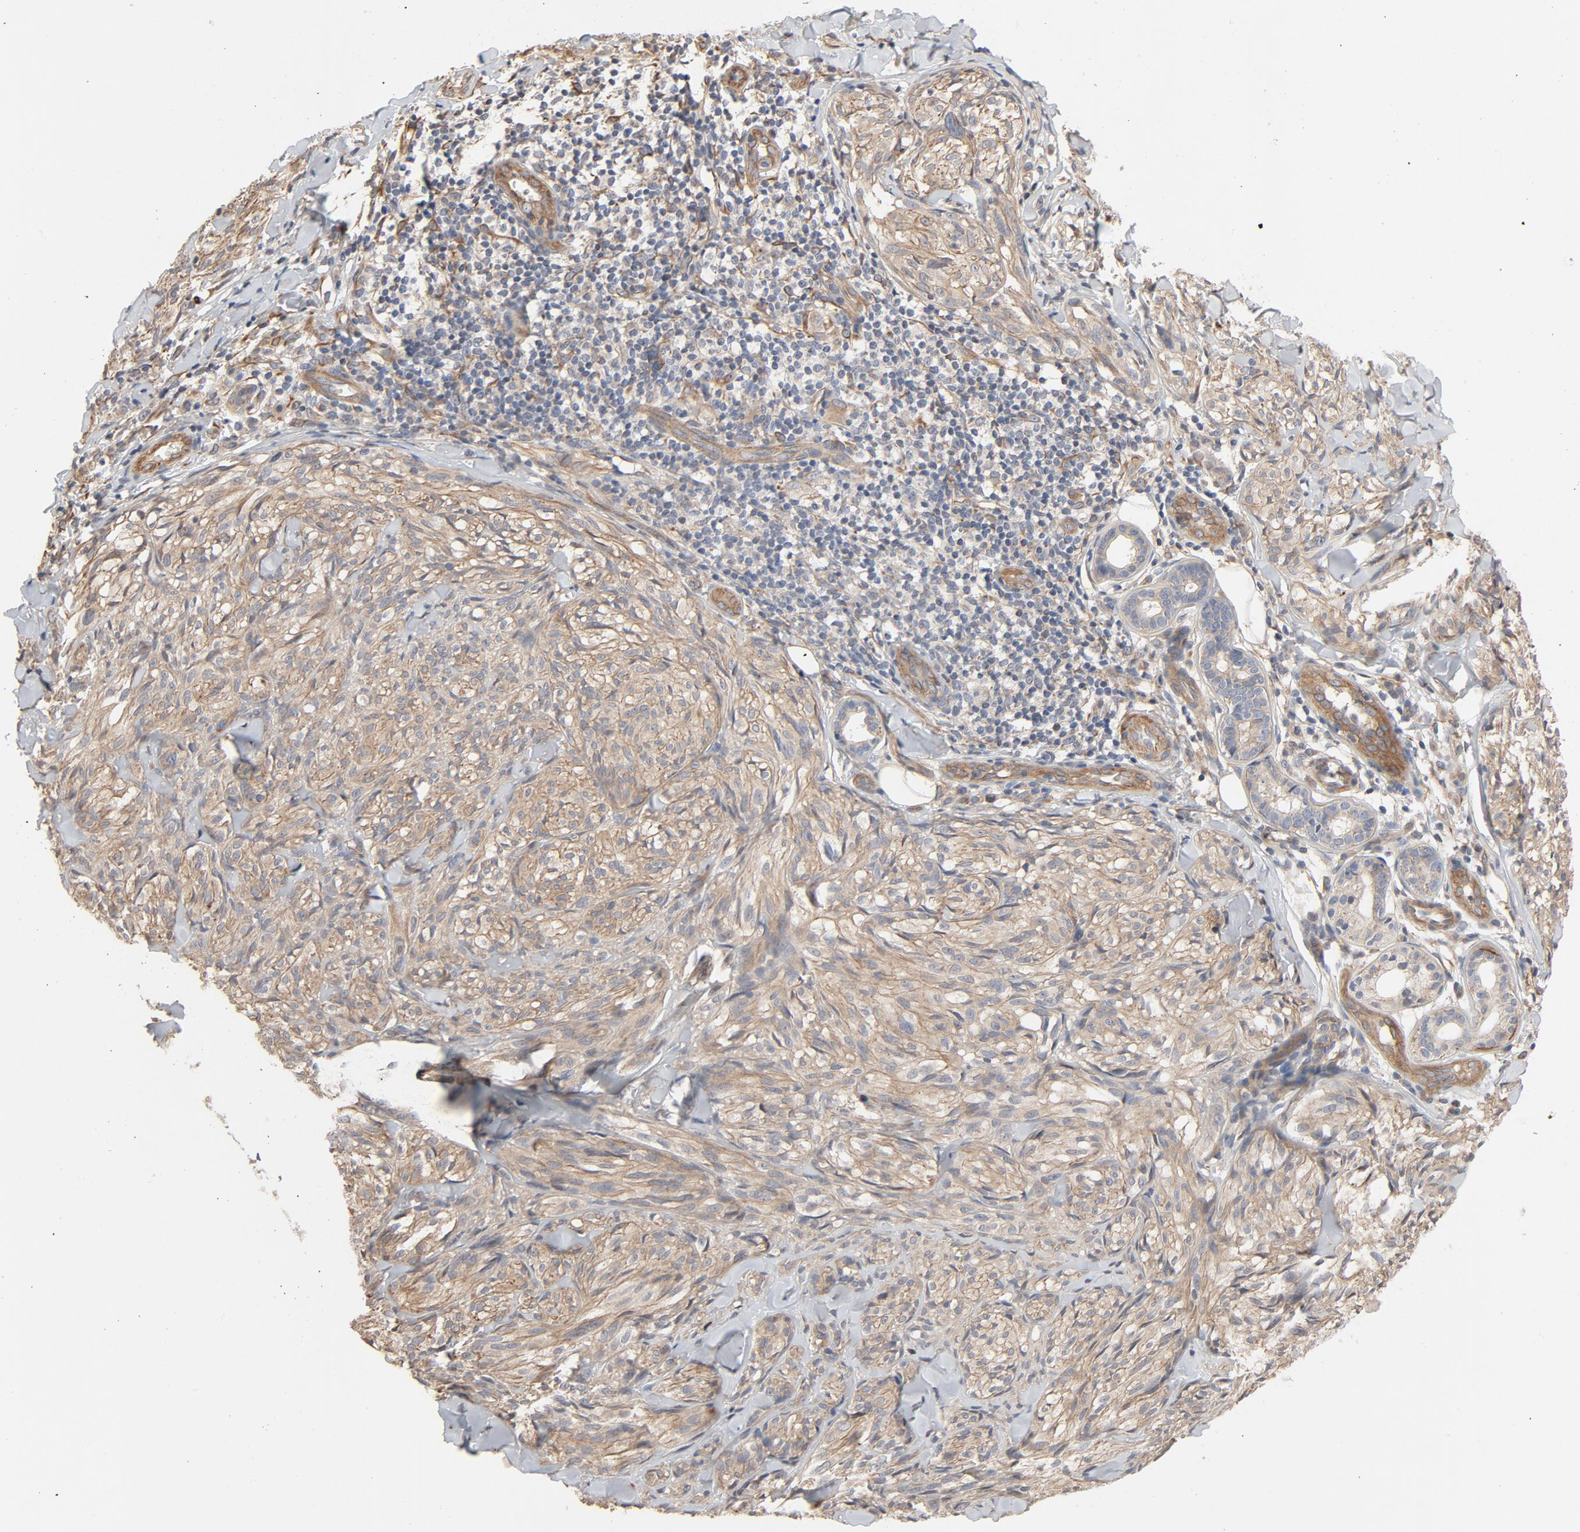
{"staining": {"intensity": "moderate", "quantity": ">75%", "location": "cytoplasmic/membranous"}, "tissue": "melanoma", "cell_type": "Tumor cells", "image_type": "cancer", "snomed": [{"axis": "morphology", "description": "Malignant melanoma, Metastatic site"}, {"axis": "topography", "description": "Skin"}], "caption": "This photomicrograph demonstrates immunohistochemistry (IHC) staining of human melanoma, with medium moderate cytoplasmic/membranous positivity in approximately >75% of tumor cells.", "gene": "TRIOBP", "patient": {"sex": "female", "age": 66}}